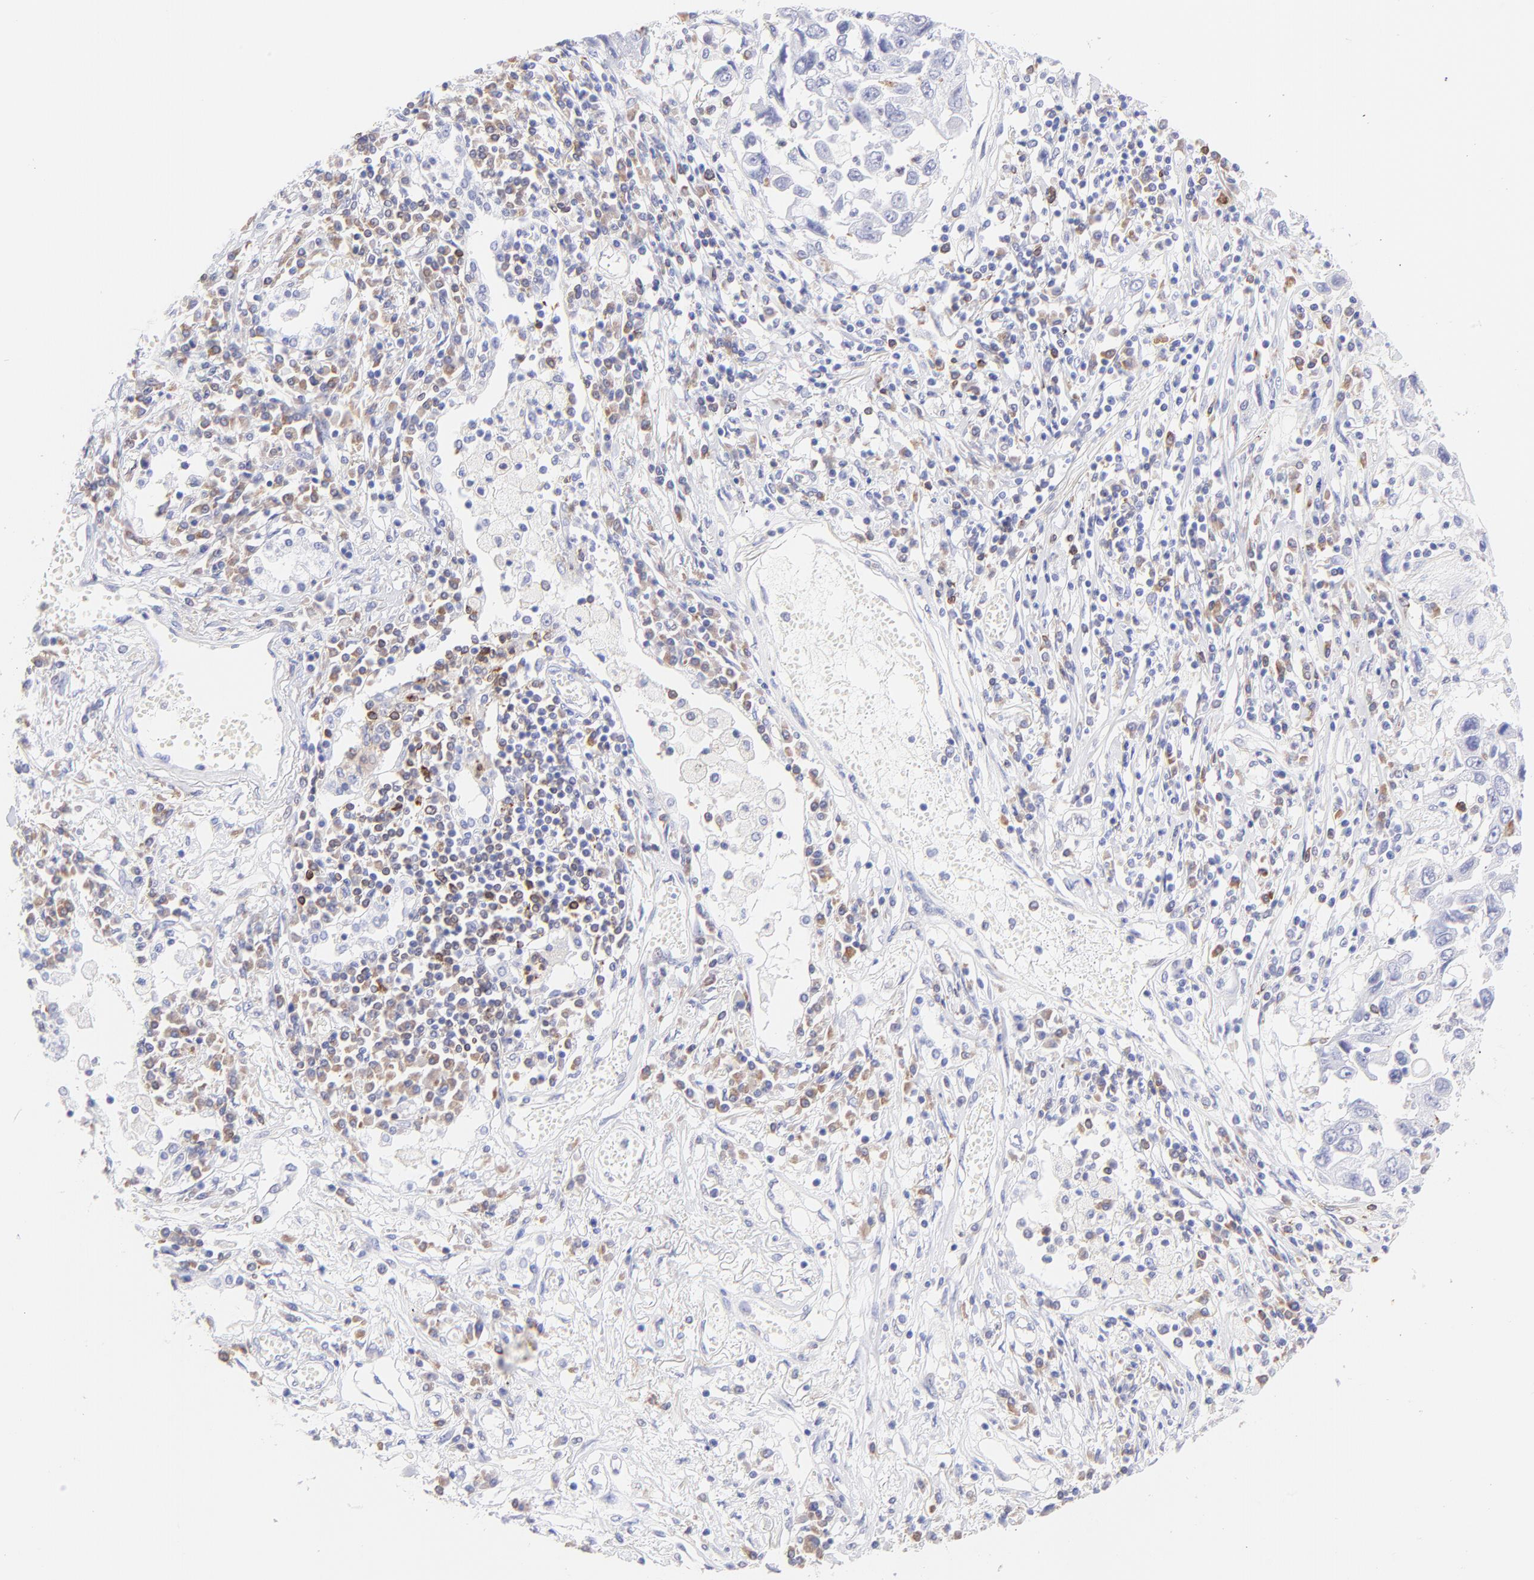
{"staining": {"intensity": "negative", "quantity": "none", "location": "none"}, "tissue": "lung cancer", "cell_type": "Tumor cells", "image_type": "cancer", "snomed": [{"axis": "morphology", "description": "Squamous cell carcinoma, NOS"}, {"axis": "topography", "description": "Lung"}], "caption": "A photomicrograph of human lung cancer is negative for staining in tumor cells.", "gene": "IRAG2", "patient": {"sex": "male", "age": 71}}